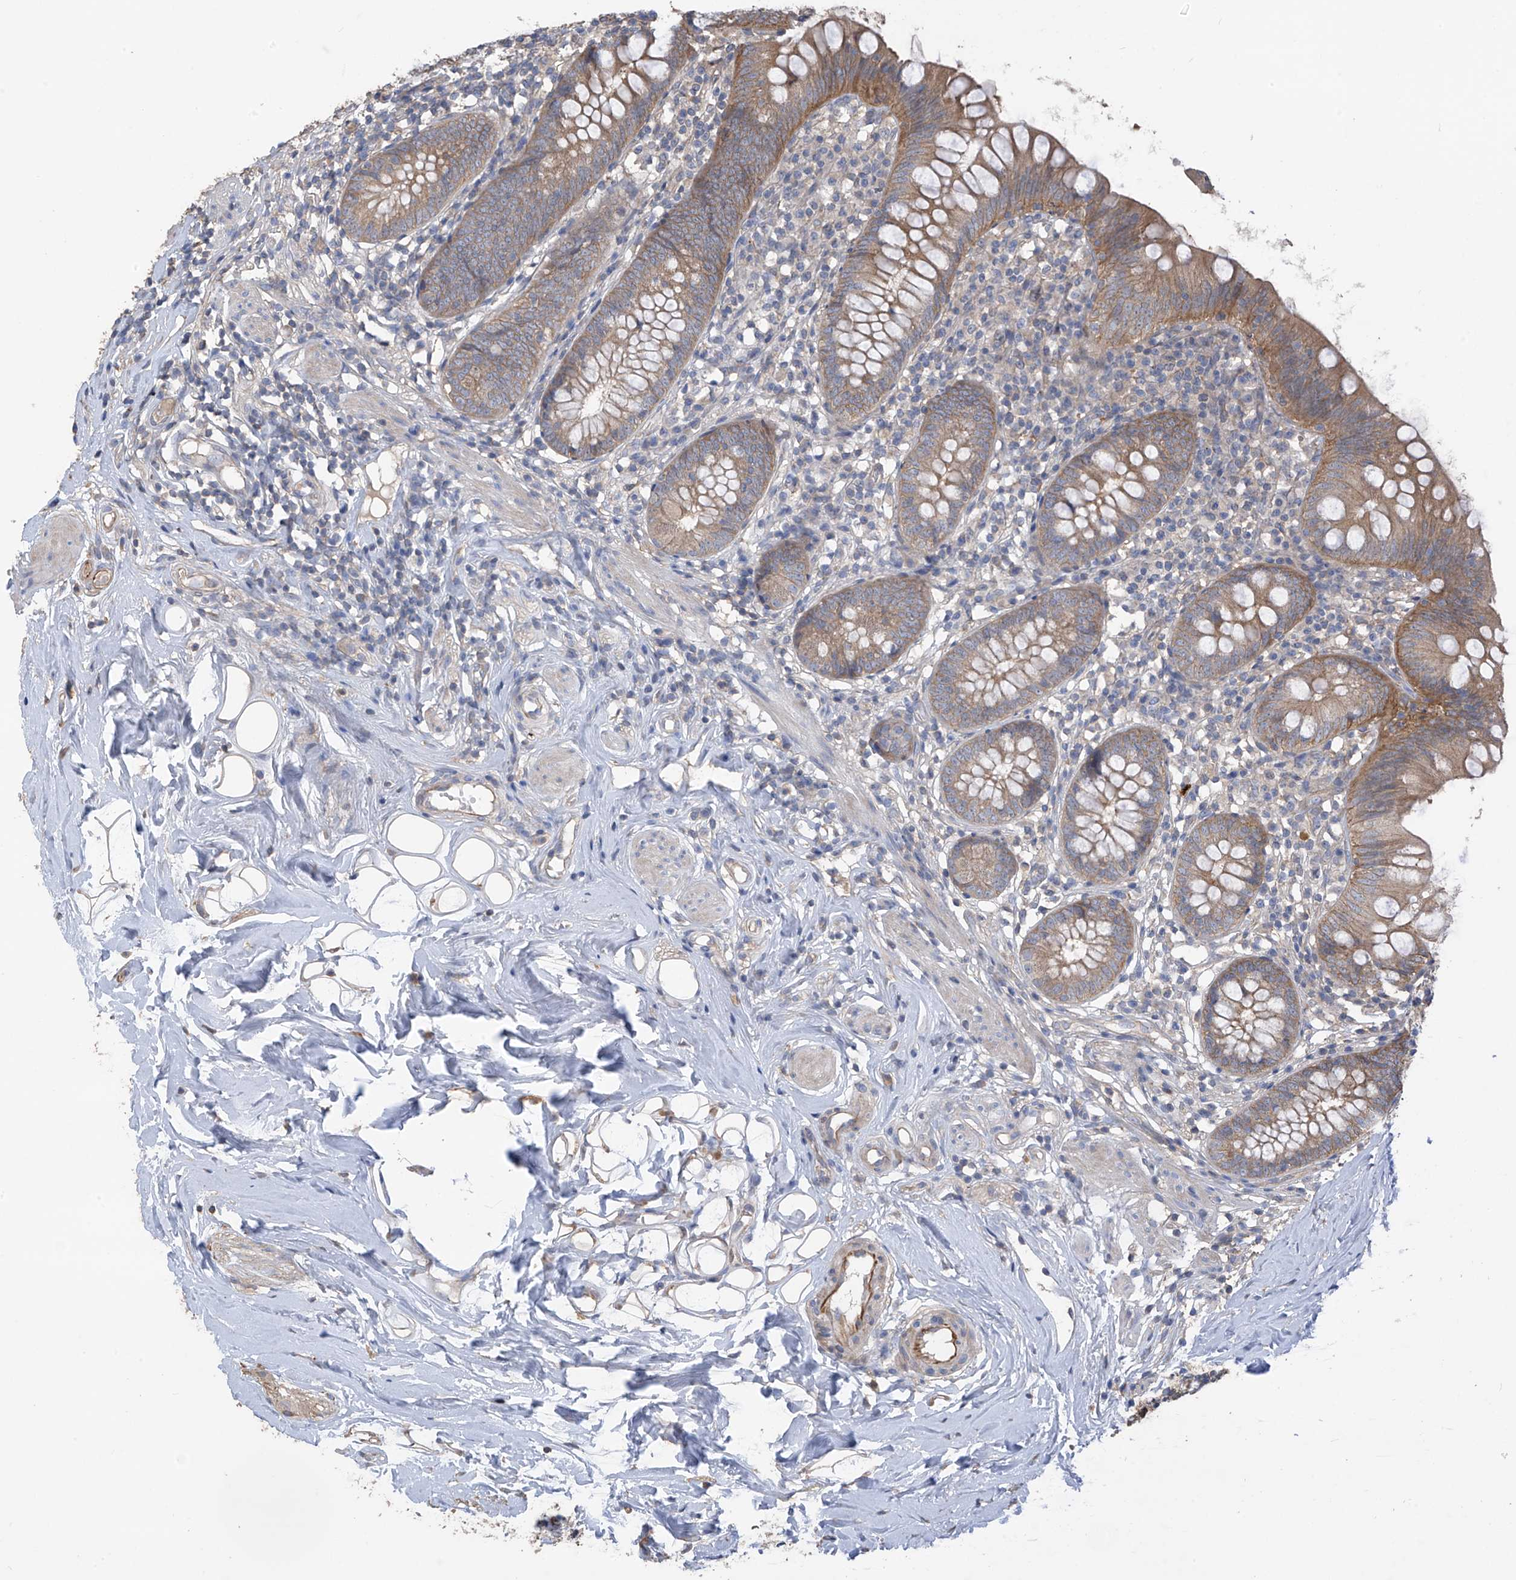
{"staining": {"intensity": "moderate", "quantity": ">75%", "location": "cytoplasmic/membranous"}, "tissue": "appendix", "cell_type": "Glandular cells", "image_type": "normal", "snomed": [{"axis": "morphology", "description": "Normal tissue, NOS"}, {"axis": "topography", "description": "Appendix"}], "caption": "The immunohistochemical stain labels moderate cytoplasmic/membranous expression in glandular cells of unremarkable appendix. (Brightfield microscopy of DAB IHC at high magnification).", "gene": "PHACTR4", "patient": {"sex": "female", "age": 62}}